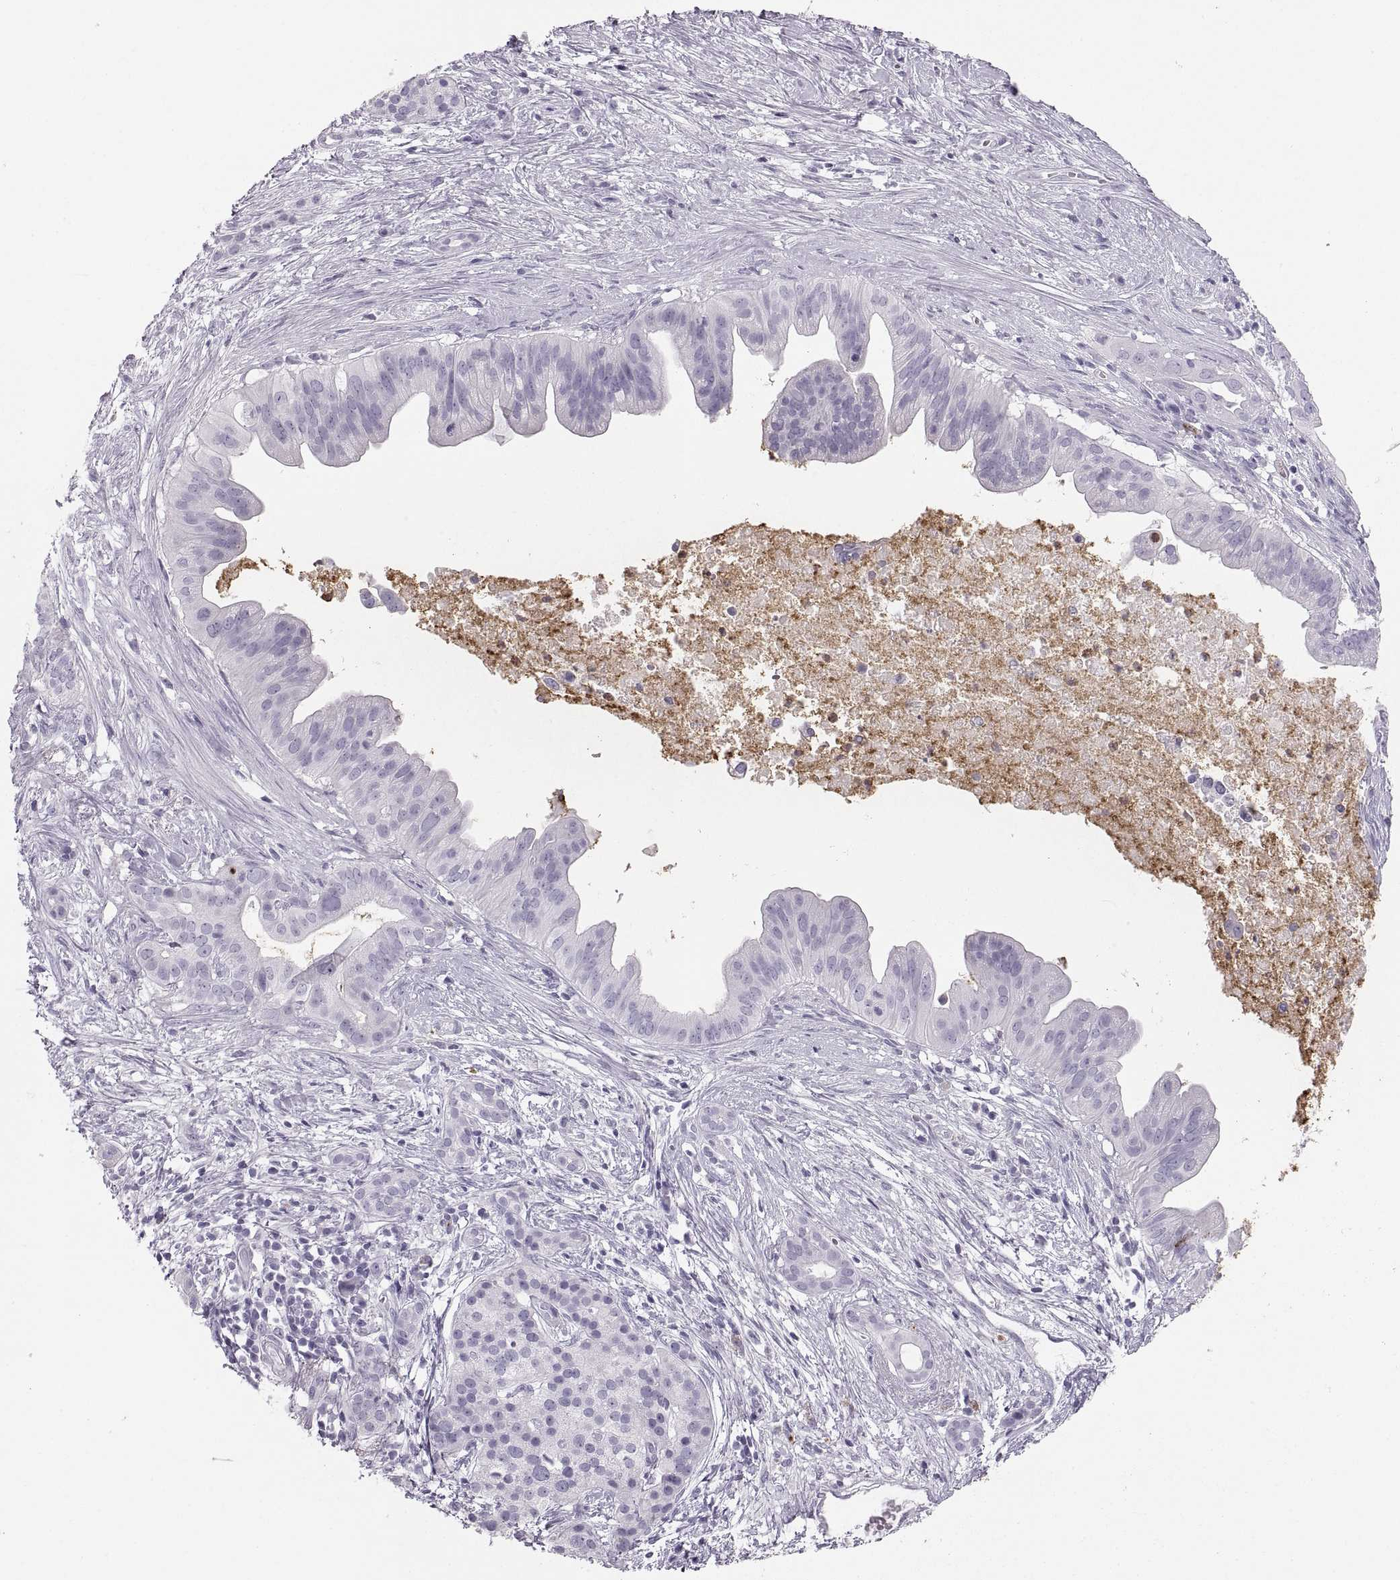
{"staining": {"intensity": "negative", "quantity": "none", "location": "none"}, "tissue": "pancreatic cancer", "cell_type": "Tumor cells", "image_type": "cancer", "snomed": [{"axis": "morphology", "description": "Adenocarcinoma, NOS"}, {"axis": "topography", "description": "Pancreas"}], "caption": "Human pancreatic adenocarcinoma stained for a protein using immunohistochemistry reveals no positivity in tumor cells.", "gene": "MILR1", "patient": {"sex": "male", "age": 61}}